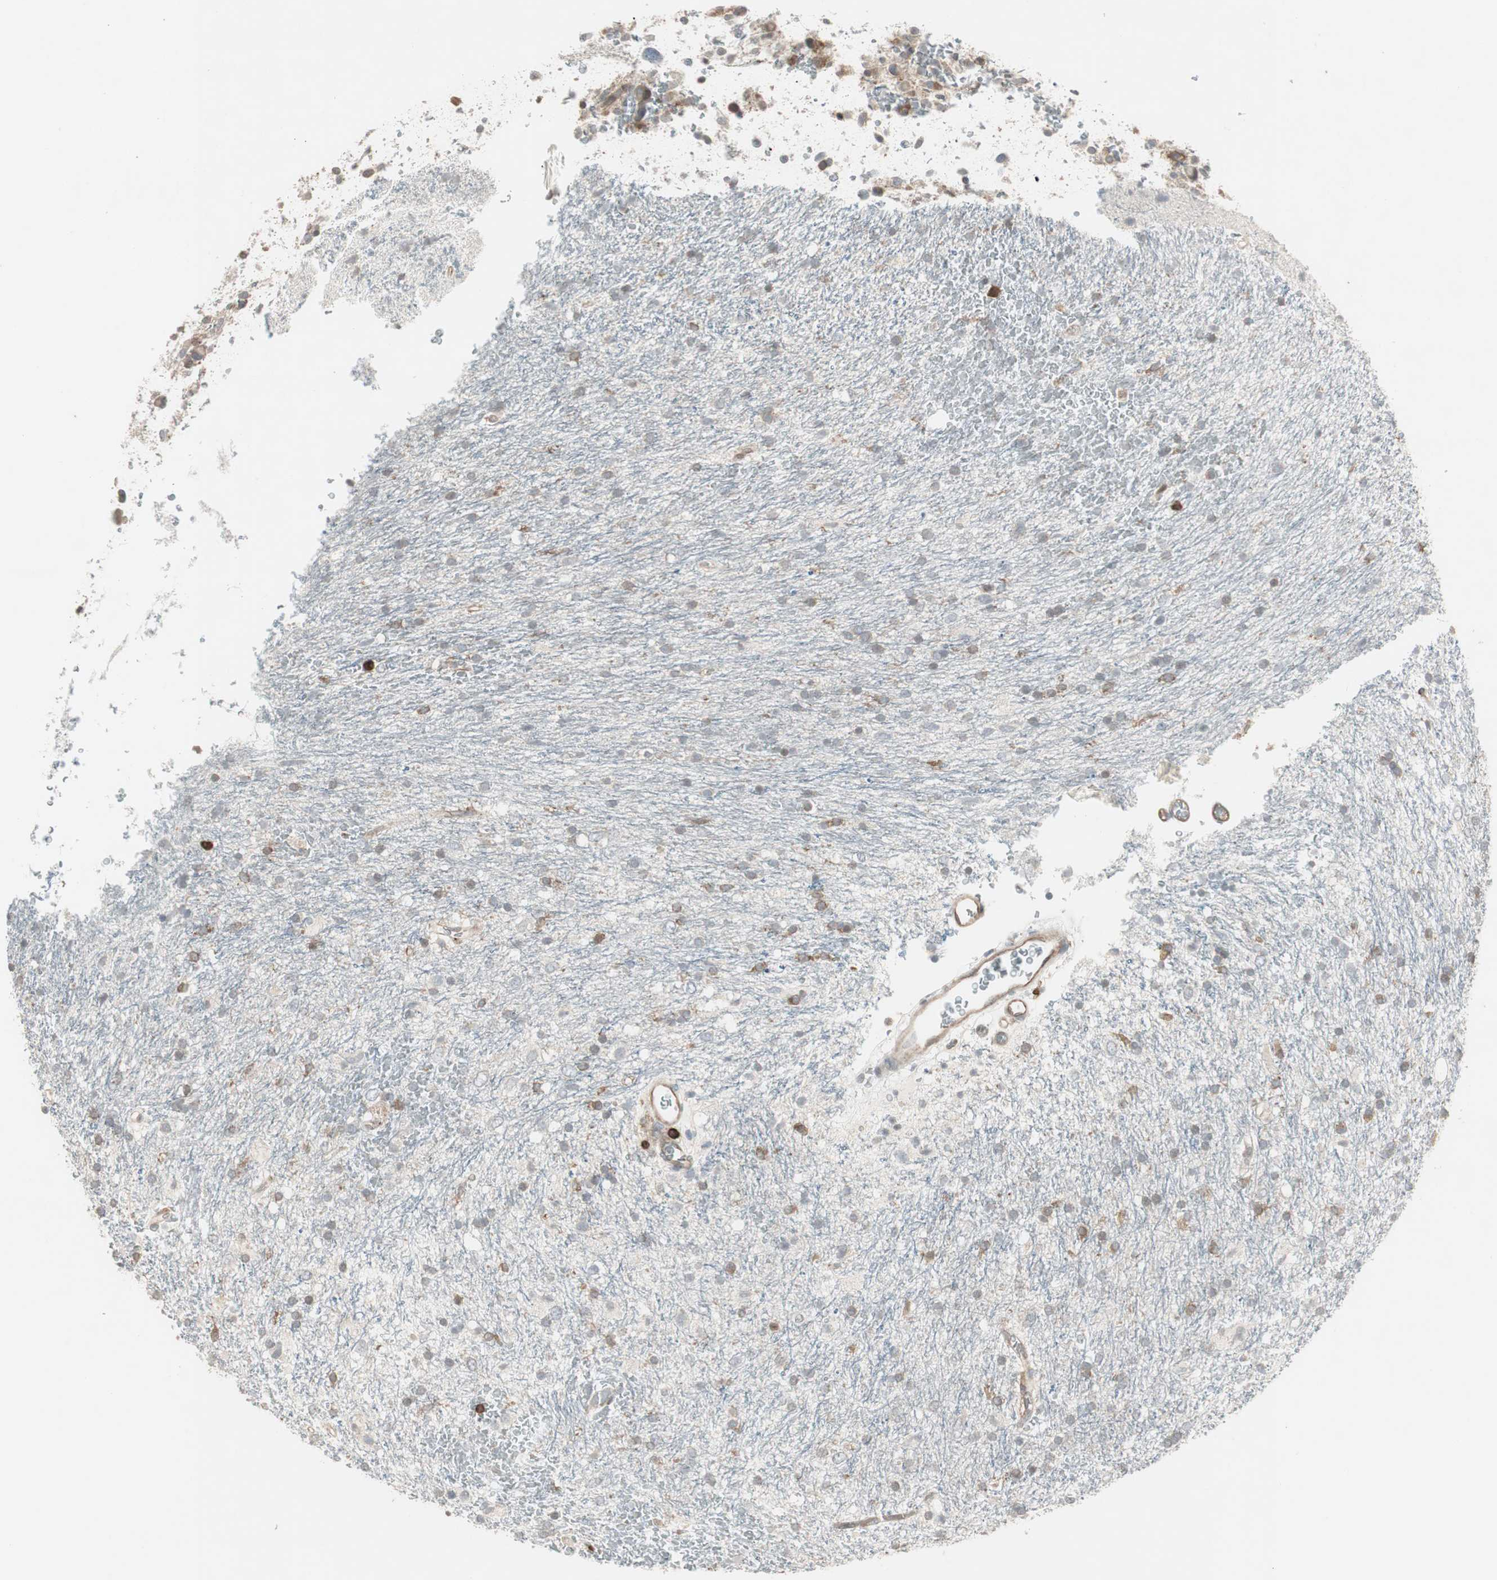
{"staining": {"intensity": "negative", "quantity": "none", "location": "none"}, "tissue": "glioma", "cell_type": "Tumor cells", "image_type": "cancer", "snomed": [{"axis": "morphology", "description": "Glioma, malignant, Low grade"}, {"axis": "topography", "description": "Brain"}], "caption": "Immunohistochemical staining of human glioma demonstrates no significant positivity in tumor cells.", "gene": "ARHGEF1", "patient": {"sex": "male", "age": 77}}